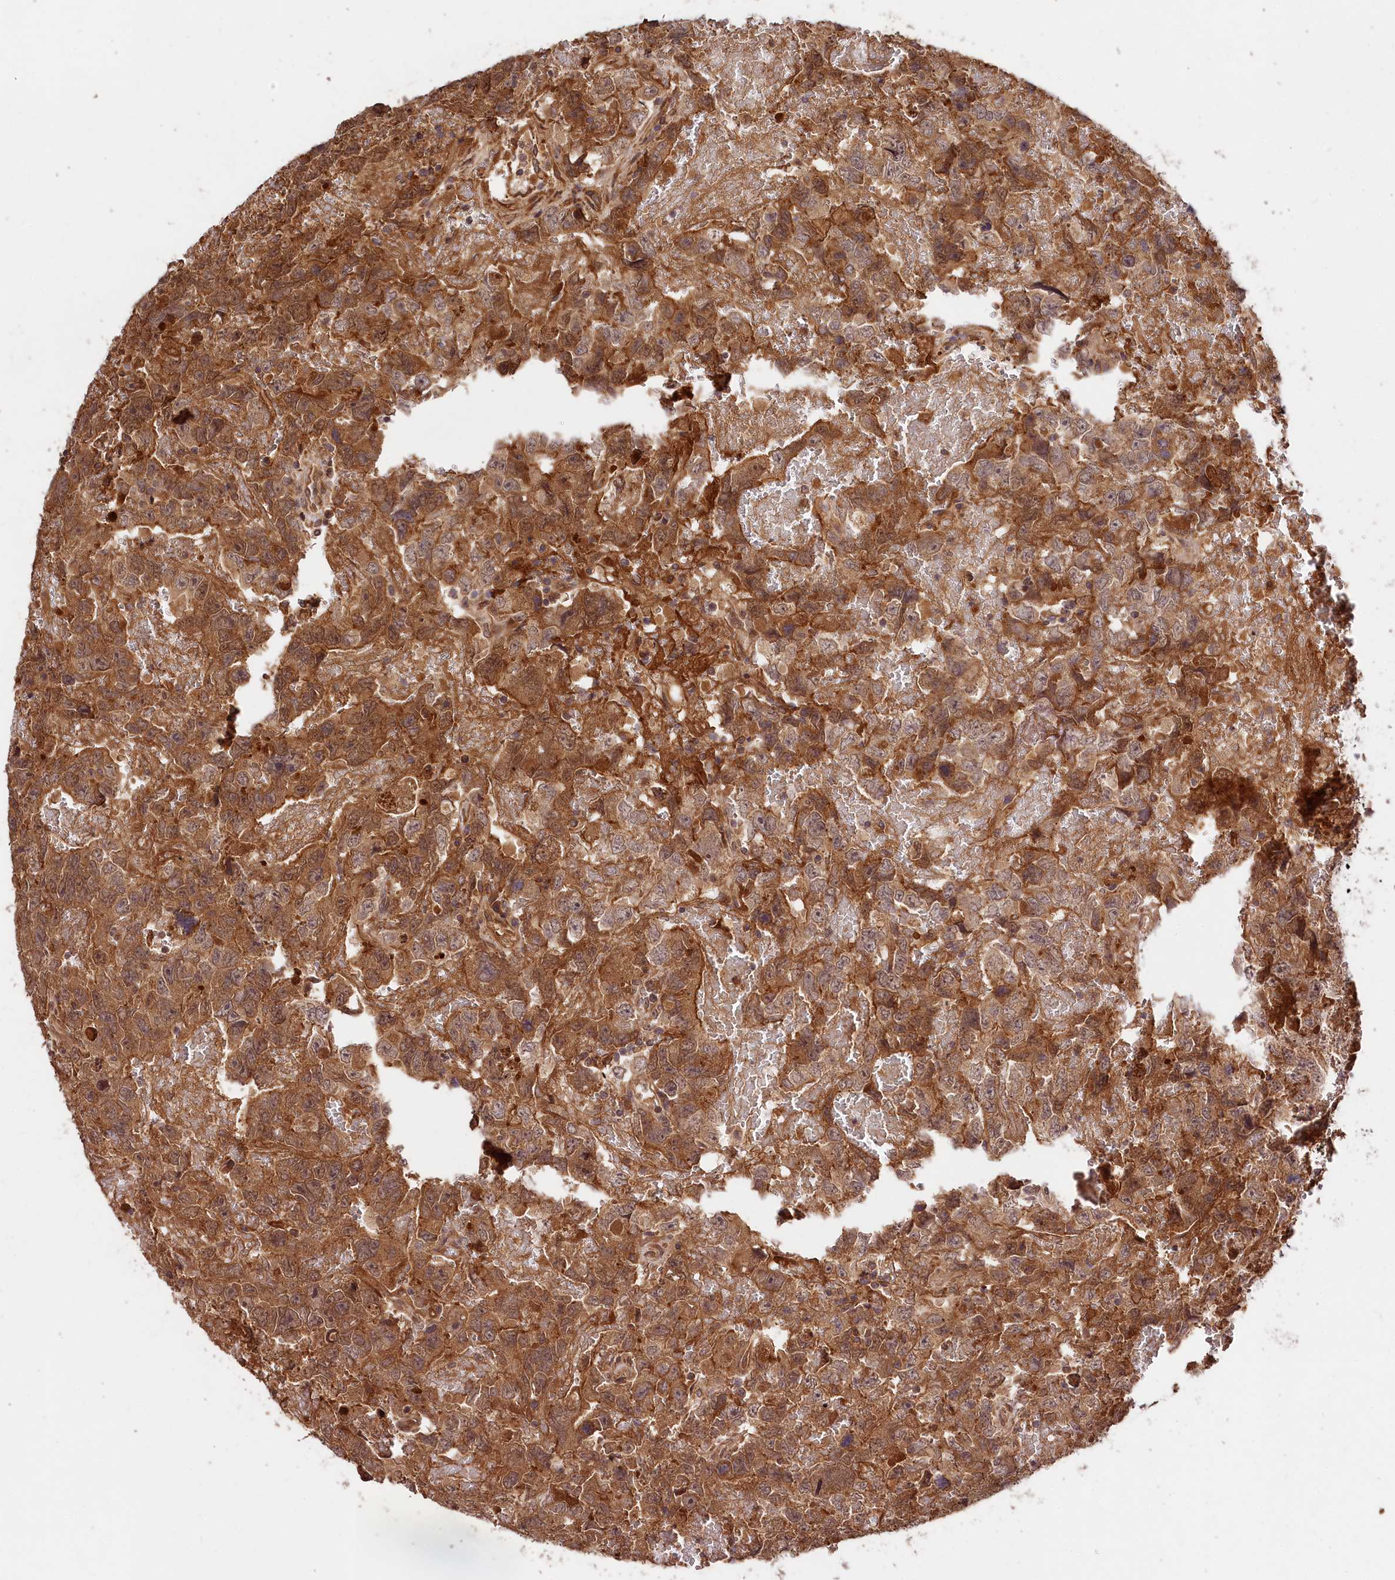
{"staining": {"intensity": "moderate", "quantity": ">75%", "location": "cytoplasmic/membranous"}, "tissue": "testis cancer", "cell_type": "Tumor cells", "image_type": "cancer", "snomed": [{"axis": "morphology", "description": "Carcinoma, Embryonal, NOS"}, {"axis": "topography", "description": "Testis"}], "caption": "Immunohistochemical staining of human testis cancer (embryonal carcinoma) reveals medium levels of moderate cytoplasmic/membranous protein expression in approximately >75% of tumor cells.", "gene": "MCF2L2", "patient": {"sex": "male", "age": 45}}